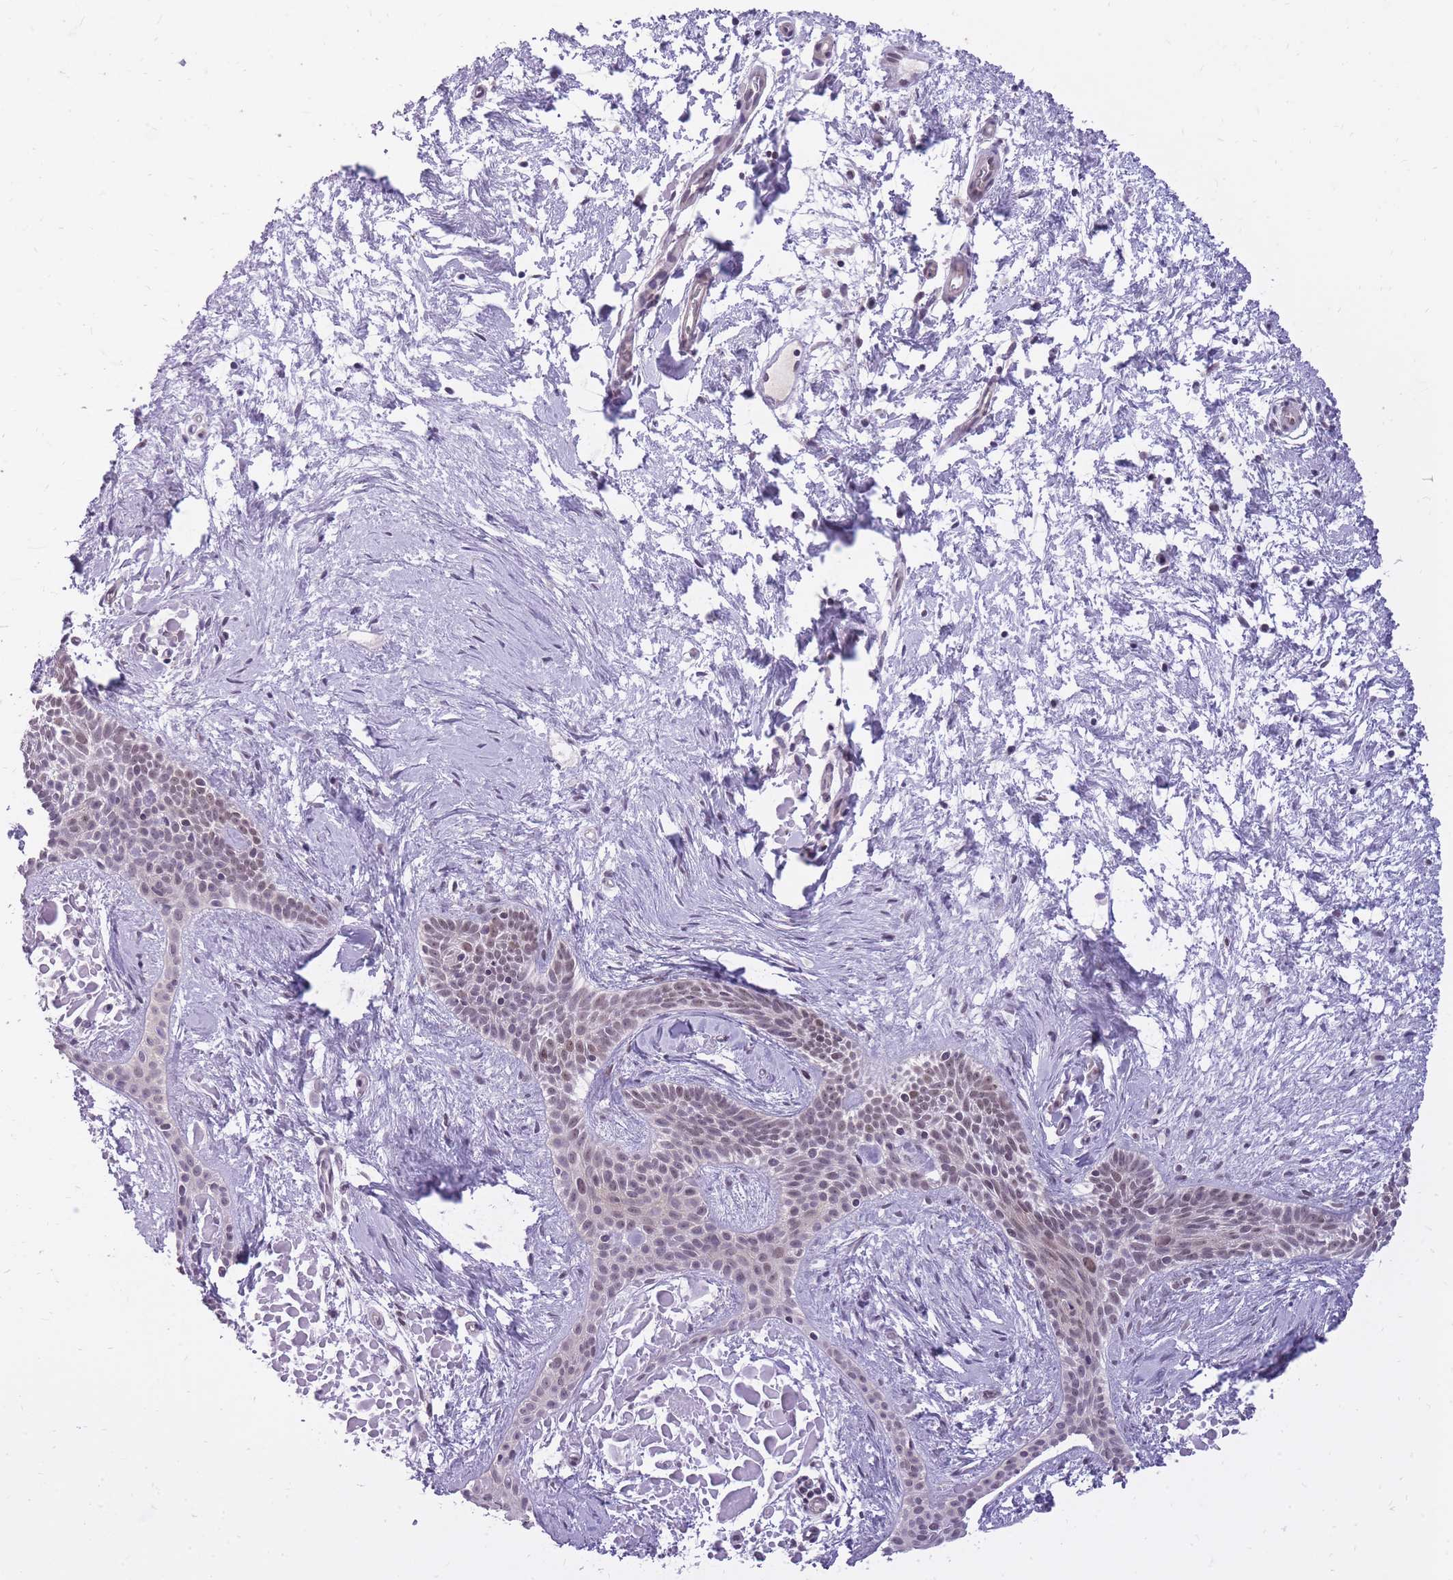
{"staining": {"intensity": "weak", "quantity": ">75%", "location": "nuclear"}, "tissue": "skin cancer", "cell_type": "Tumor cells", "image_type": "cancer", "snomed": [{"axis": "morphology", "description": "Basal cell carcinoma"}, {"axis": "topography", "description": "Skin"}], "caption": "Tumor cells show low levels of weak nuclear positivity in approximately >75% of cells in skin basal cell carcinoma.", "gene": "TIGD1", "patient": {"sex": "male", "age": 78}}